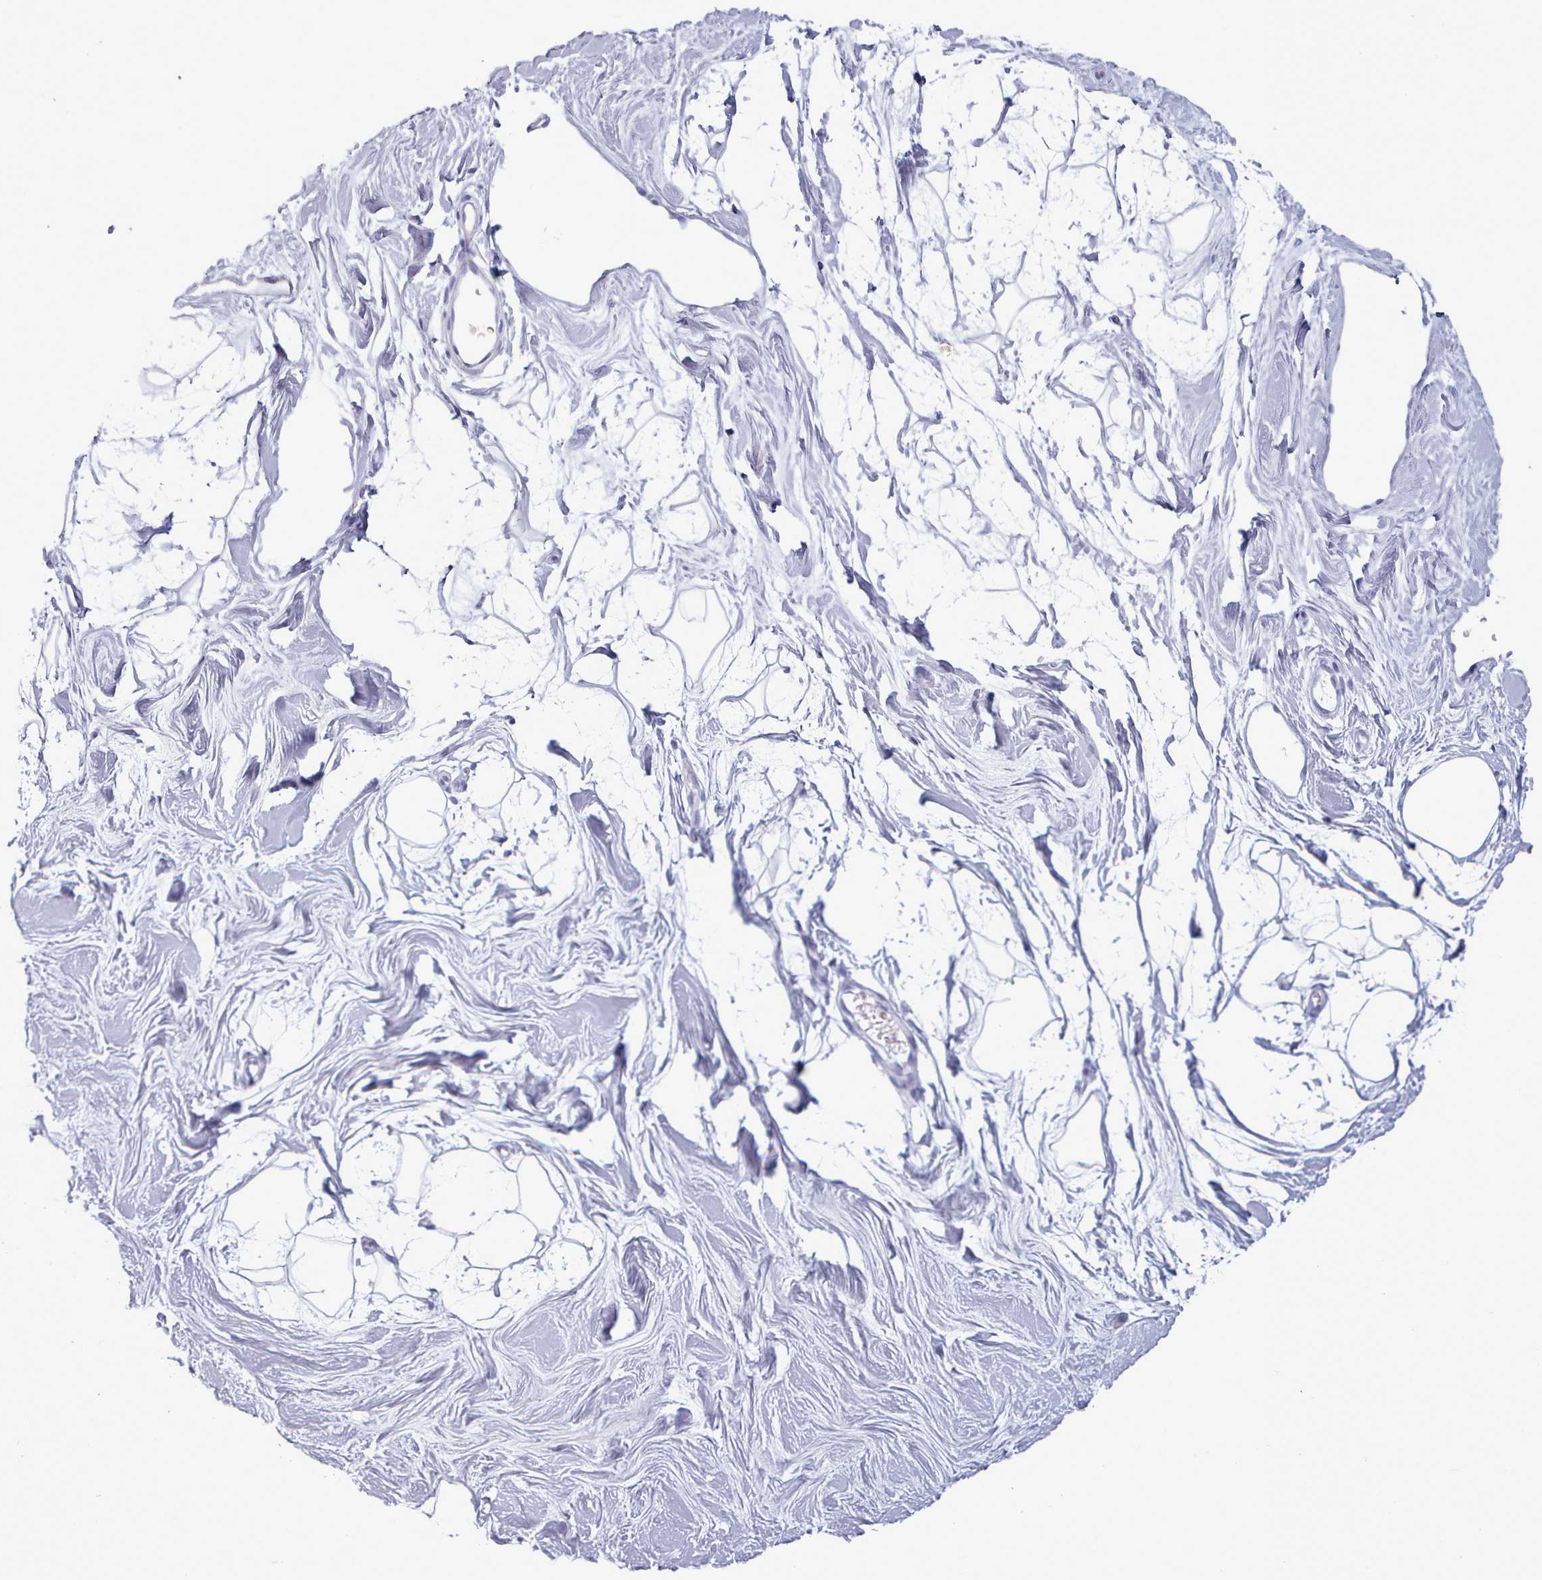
{"staining": {"intensity": "negative", "quantity": "none", "location": "none"}, "tissue": "breast", "cell_type": "Adipocytes", "image_type": "normal", "snomed": [{"axis": "morphology", "description": "Normal tissue, NOS"}, {"axis": "topography", "description": "Breast"}], "caption": "The image demonstrates no significant positivity in adipocytes of breast.", "gene": "ZNF43", "patient": {"sex": "female", "age": 26}}